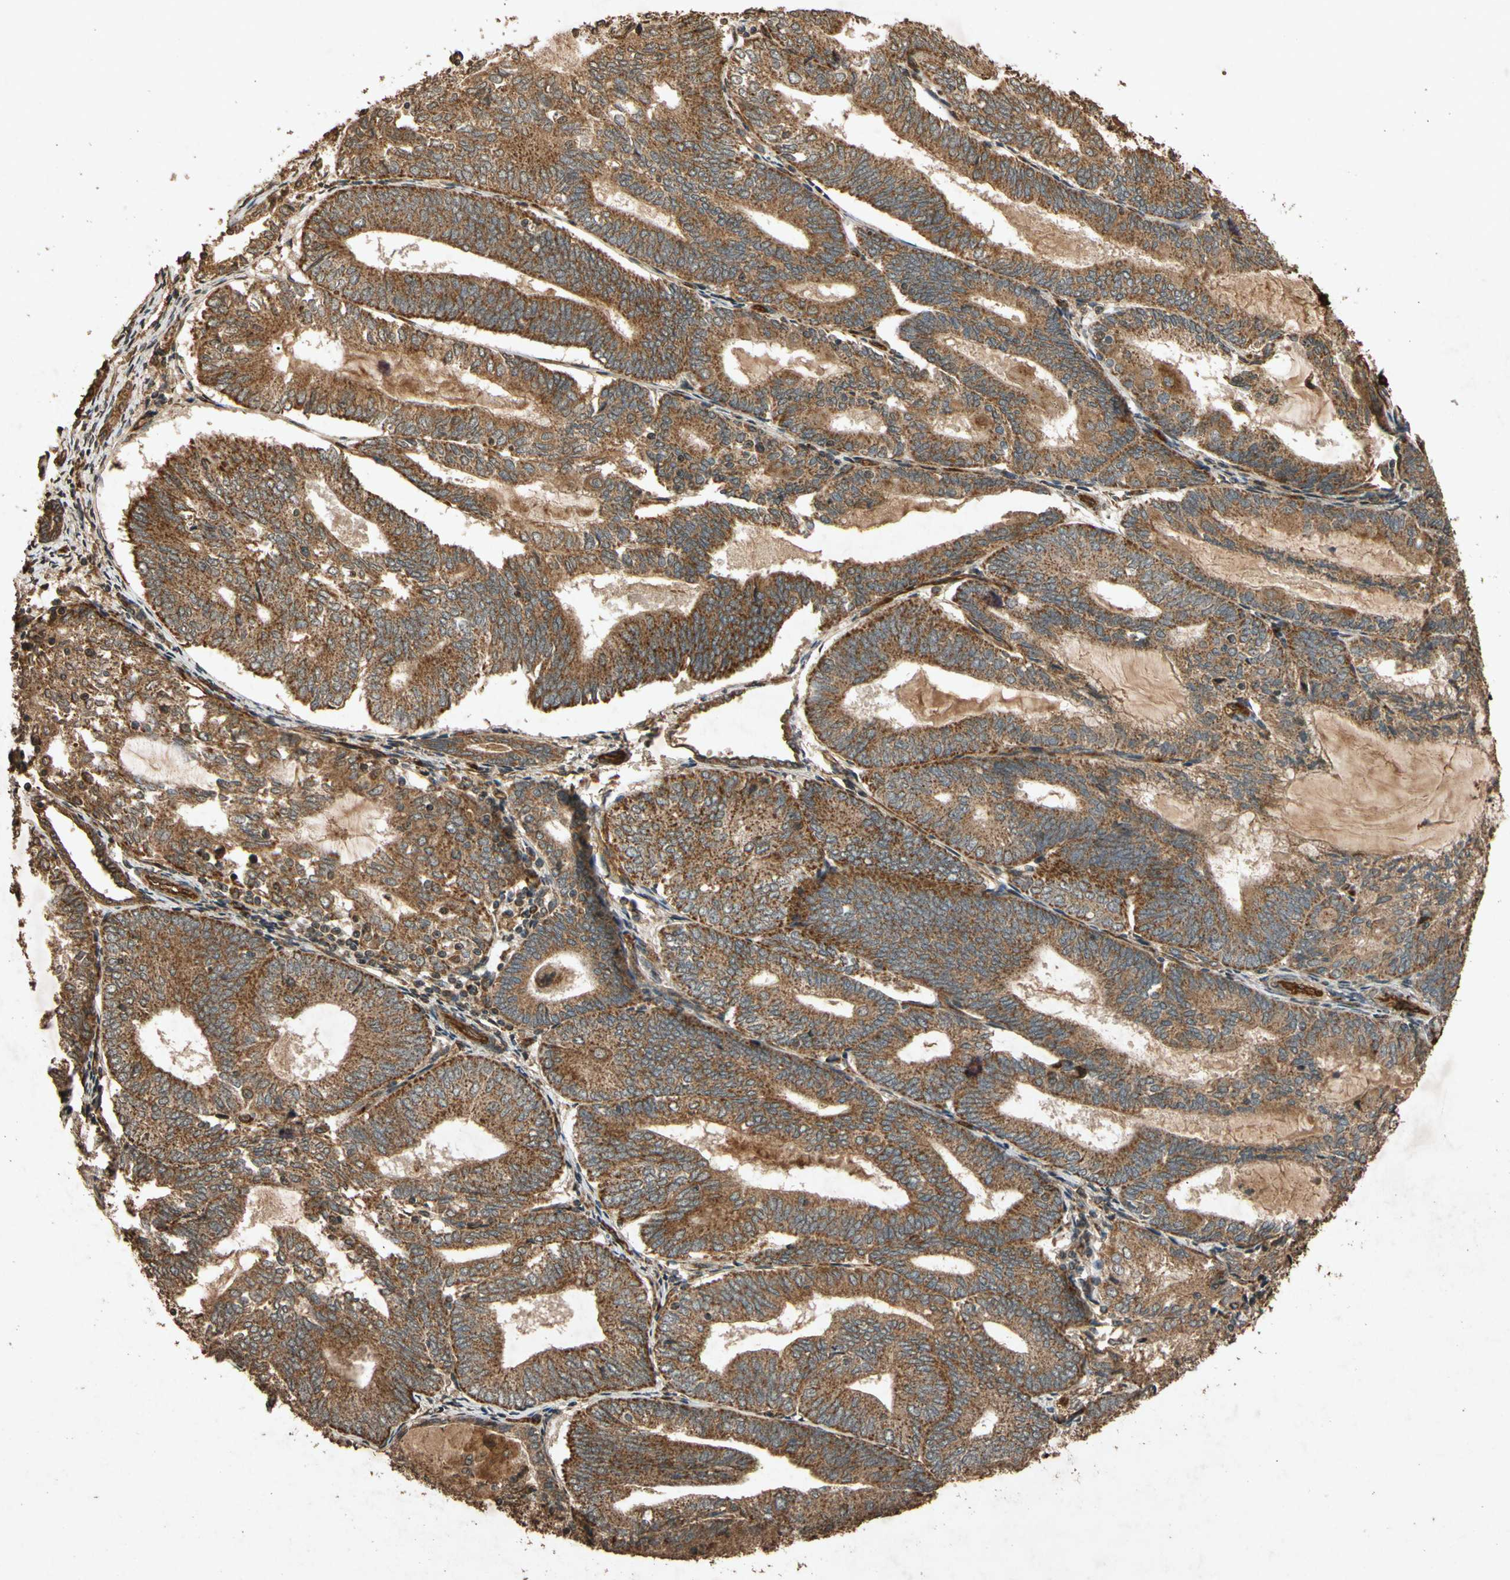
{"staining": {"intensity": "strong", "quantity": ">75%", "location": "cytoplasmic/membranous"}, "tissue": "endometrial cancer", "cell_type": "Tumor cells", "image_type": "cancer", "snomed": [{"axis": "morphology", "description": "Adenocarcinoma, NOS"}, {"axis": "topography", "description": "Endometrium"}], "caption": "Immunohistochemistry (DAB (3,3'-diaminobenzidine)) staining of human endometrial adenocarcinoma displays strong cytoplasmic/membranous protein expression in about >75% of tumor cells.", "gene": "TXN2", "patient": {"sex": "female", "age": 81}}